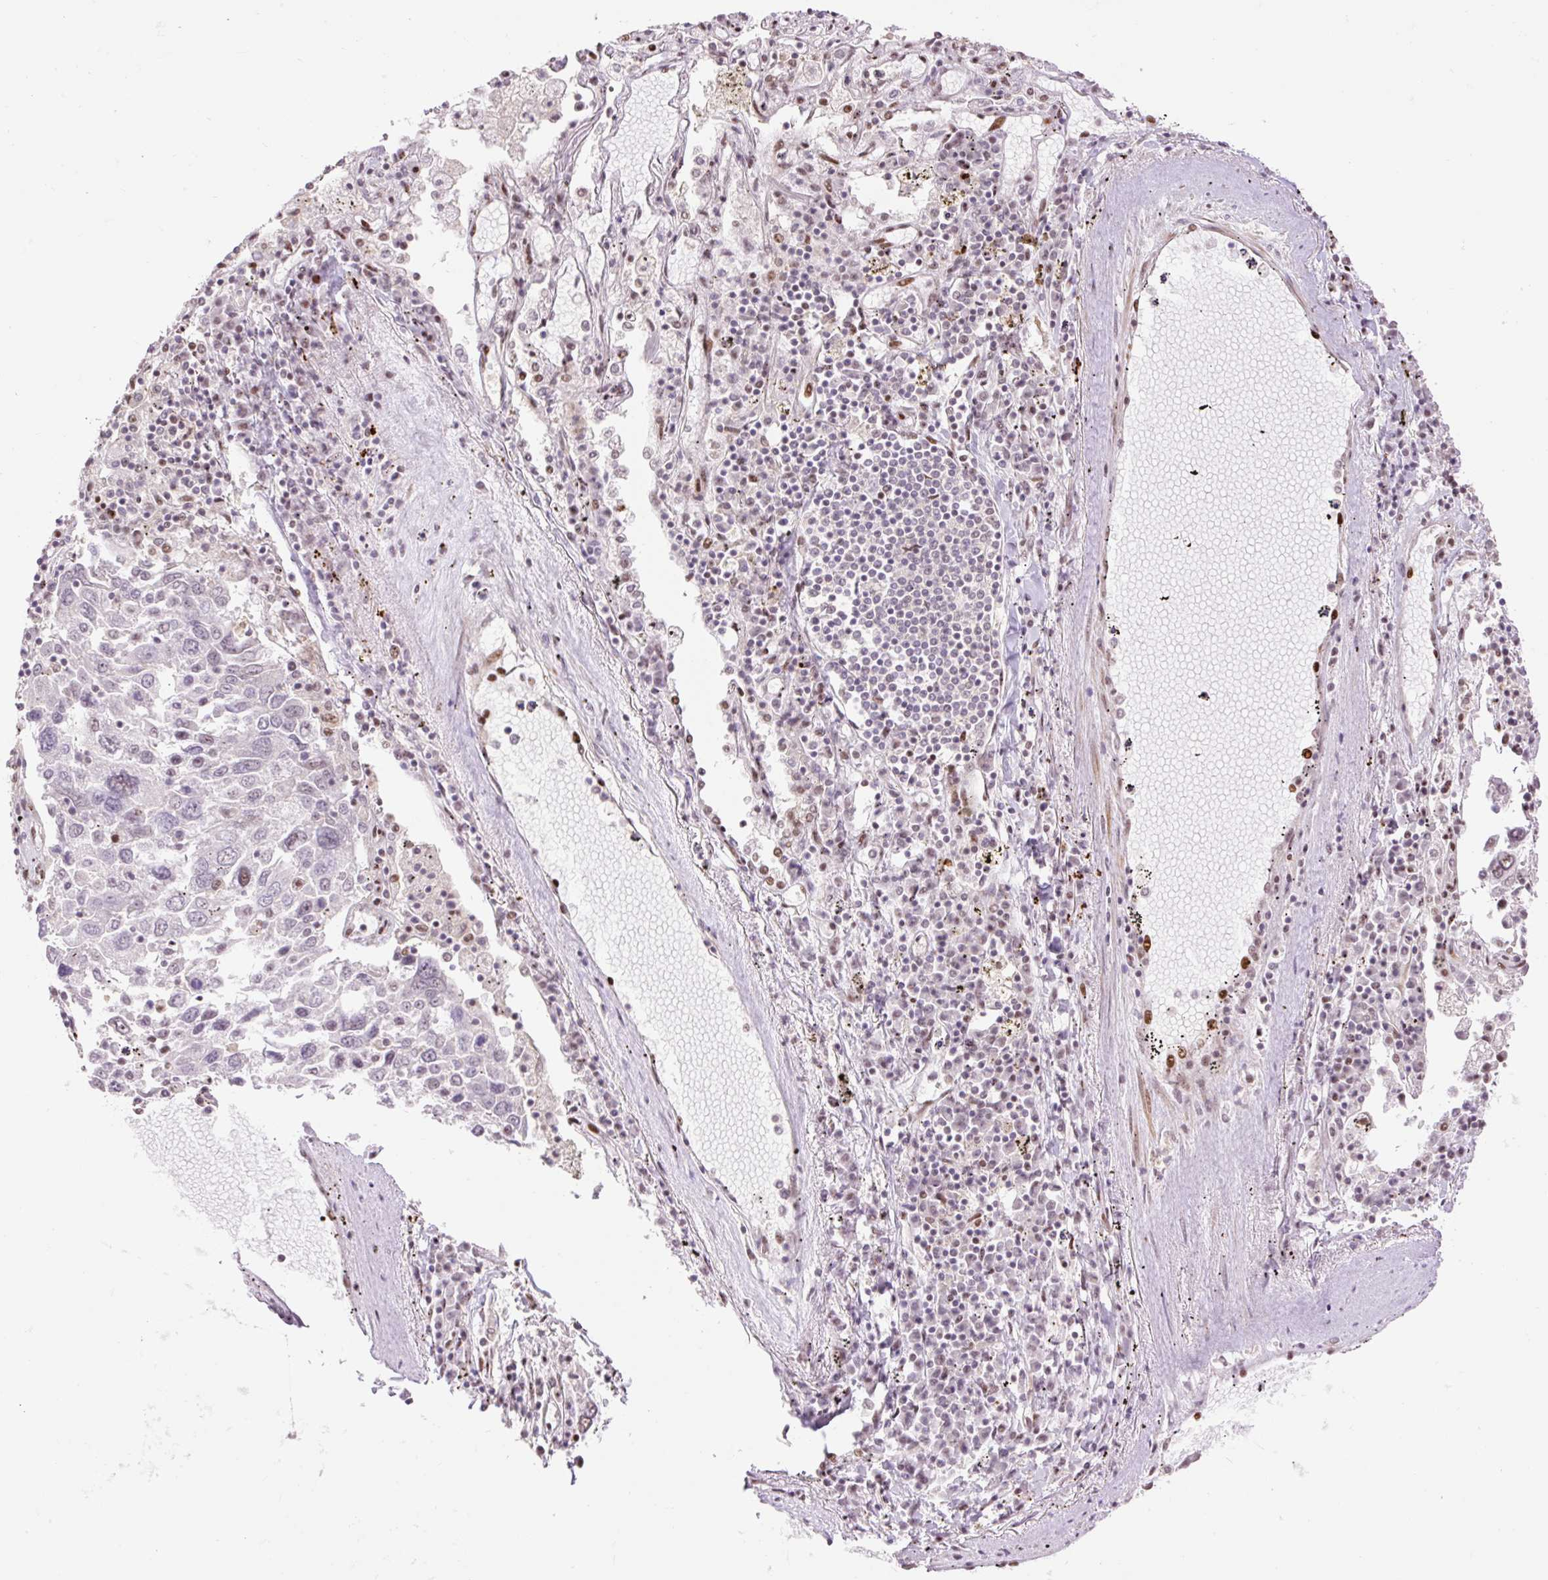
{"staining": {"intensity": "weak", "quantity": "<25%", "location": "nuclear"}, "tissue": "lung cancer", "cell_type": "Tumor cells", "image_type": "cancer", "snomed": [{"axis": "morphology", "description": "Squamous cell carcinoma, NOS"}, {"axis": "topography", "description": "Lung"}], "caption": "A photomicrograph of lung cancer stained for a protein reveals no brown staining in tumor cells.", "gene": "RIPPLY3", "patient": {"sex": "male", "age": 65}}